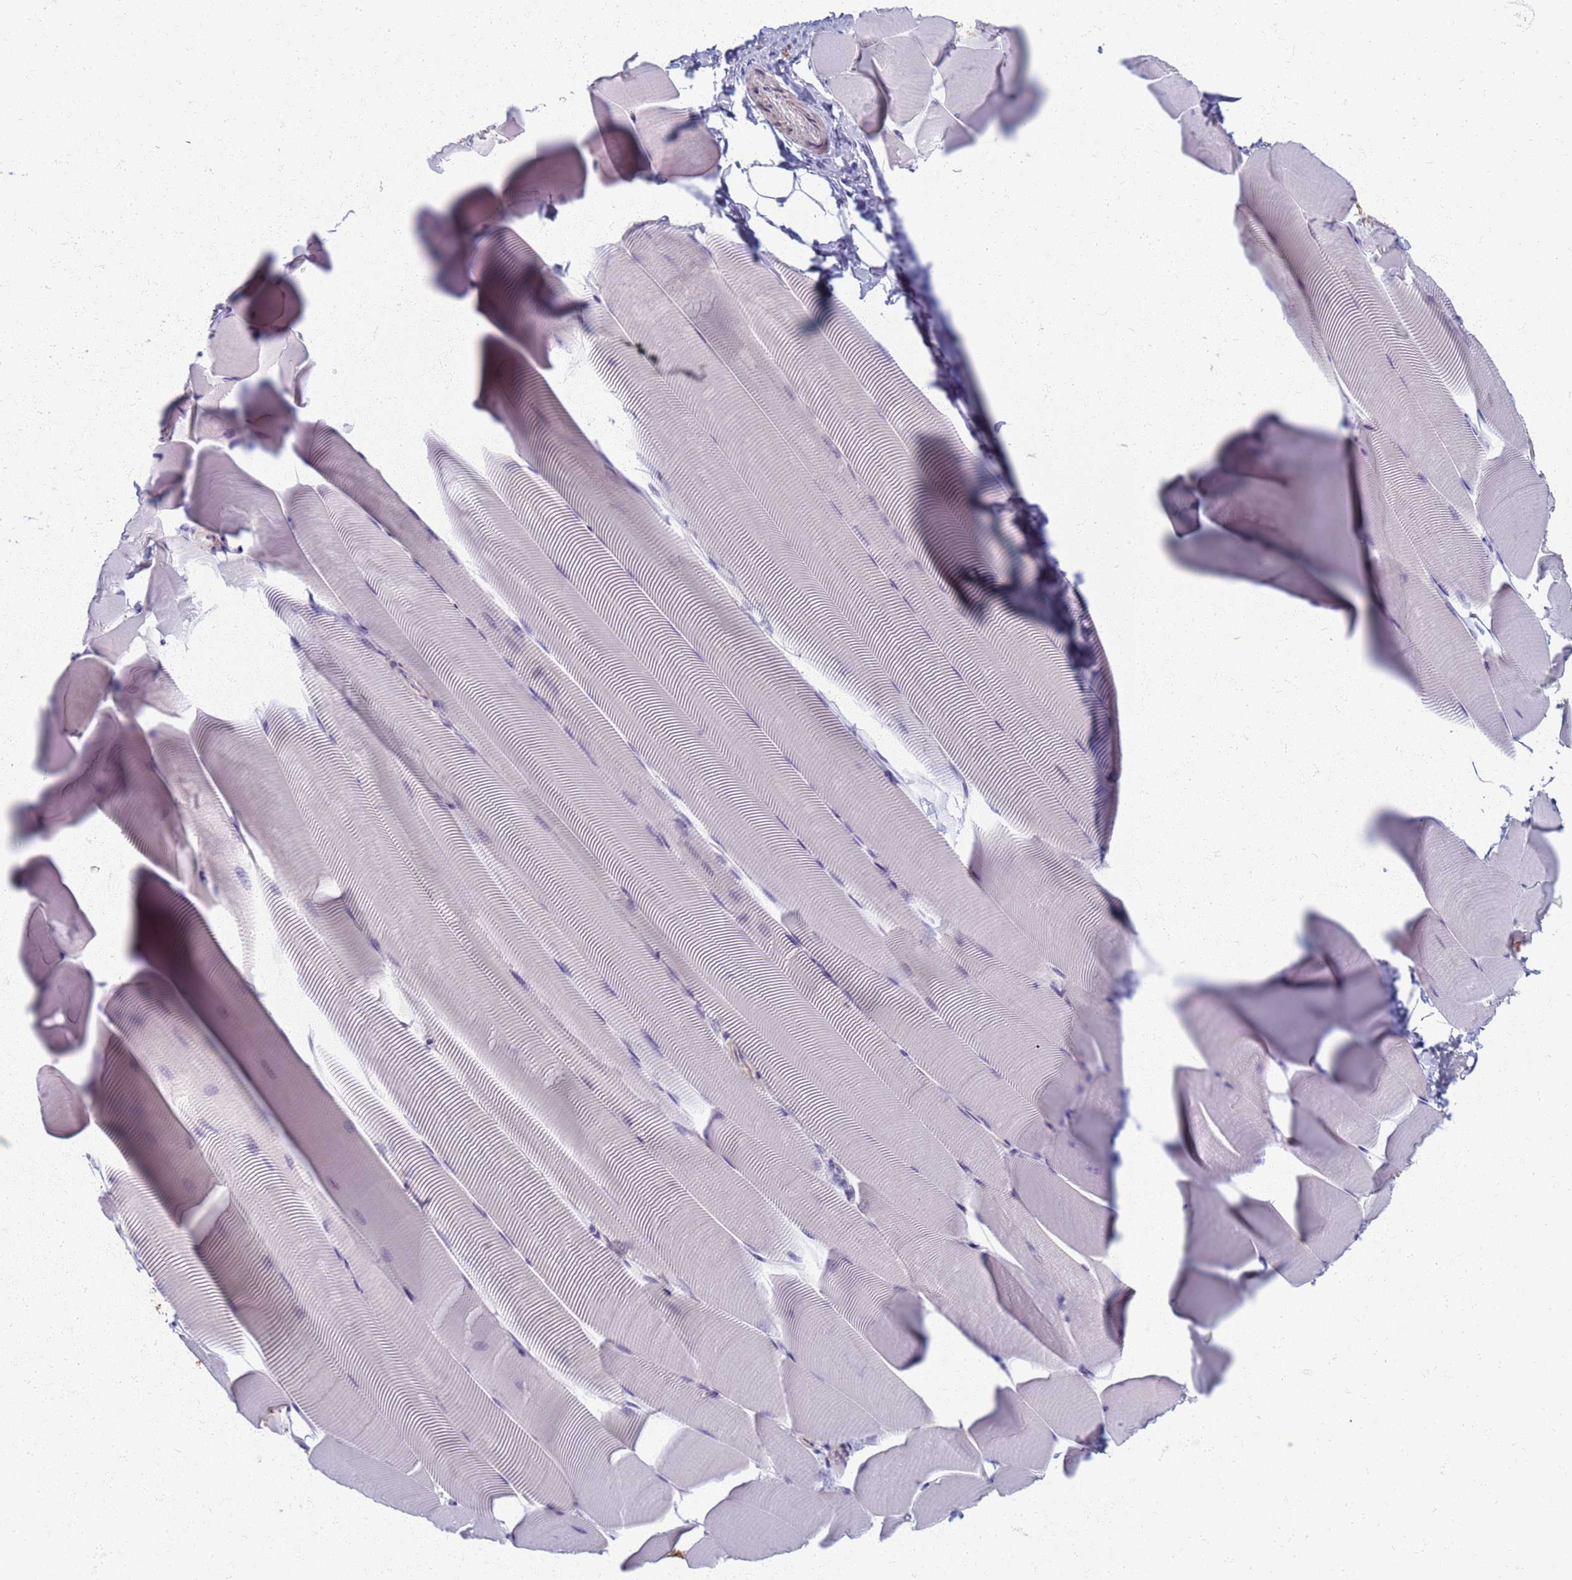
{"staining": {"intensity": "negative", "quantity": "none", "location": "none"}, "tissue": "skeletal muscle", "cell_type": "Myocytes", "image_type": "normal", "snomed": [{"axis": "morphology", "description": "Normal tissue, NOS"}, {"axis": "topography", "description": "Skeletal muscle"}], "caption": "There is no significant expression in myocytes of skeletal muscle. The staining was performed using DAB (3,3'-diaminobenzidine) to visualize the protein expression in brown, while the nuclei were stained in blue with hematoxylin (Magnification: 20x).", "gene": "CLCA2", "patient": {"sex": "male", "age": 25}}